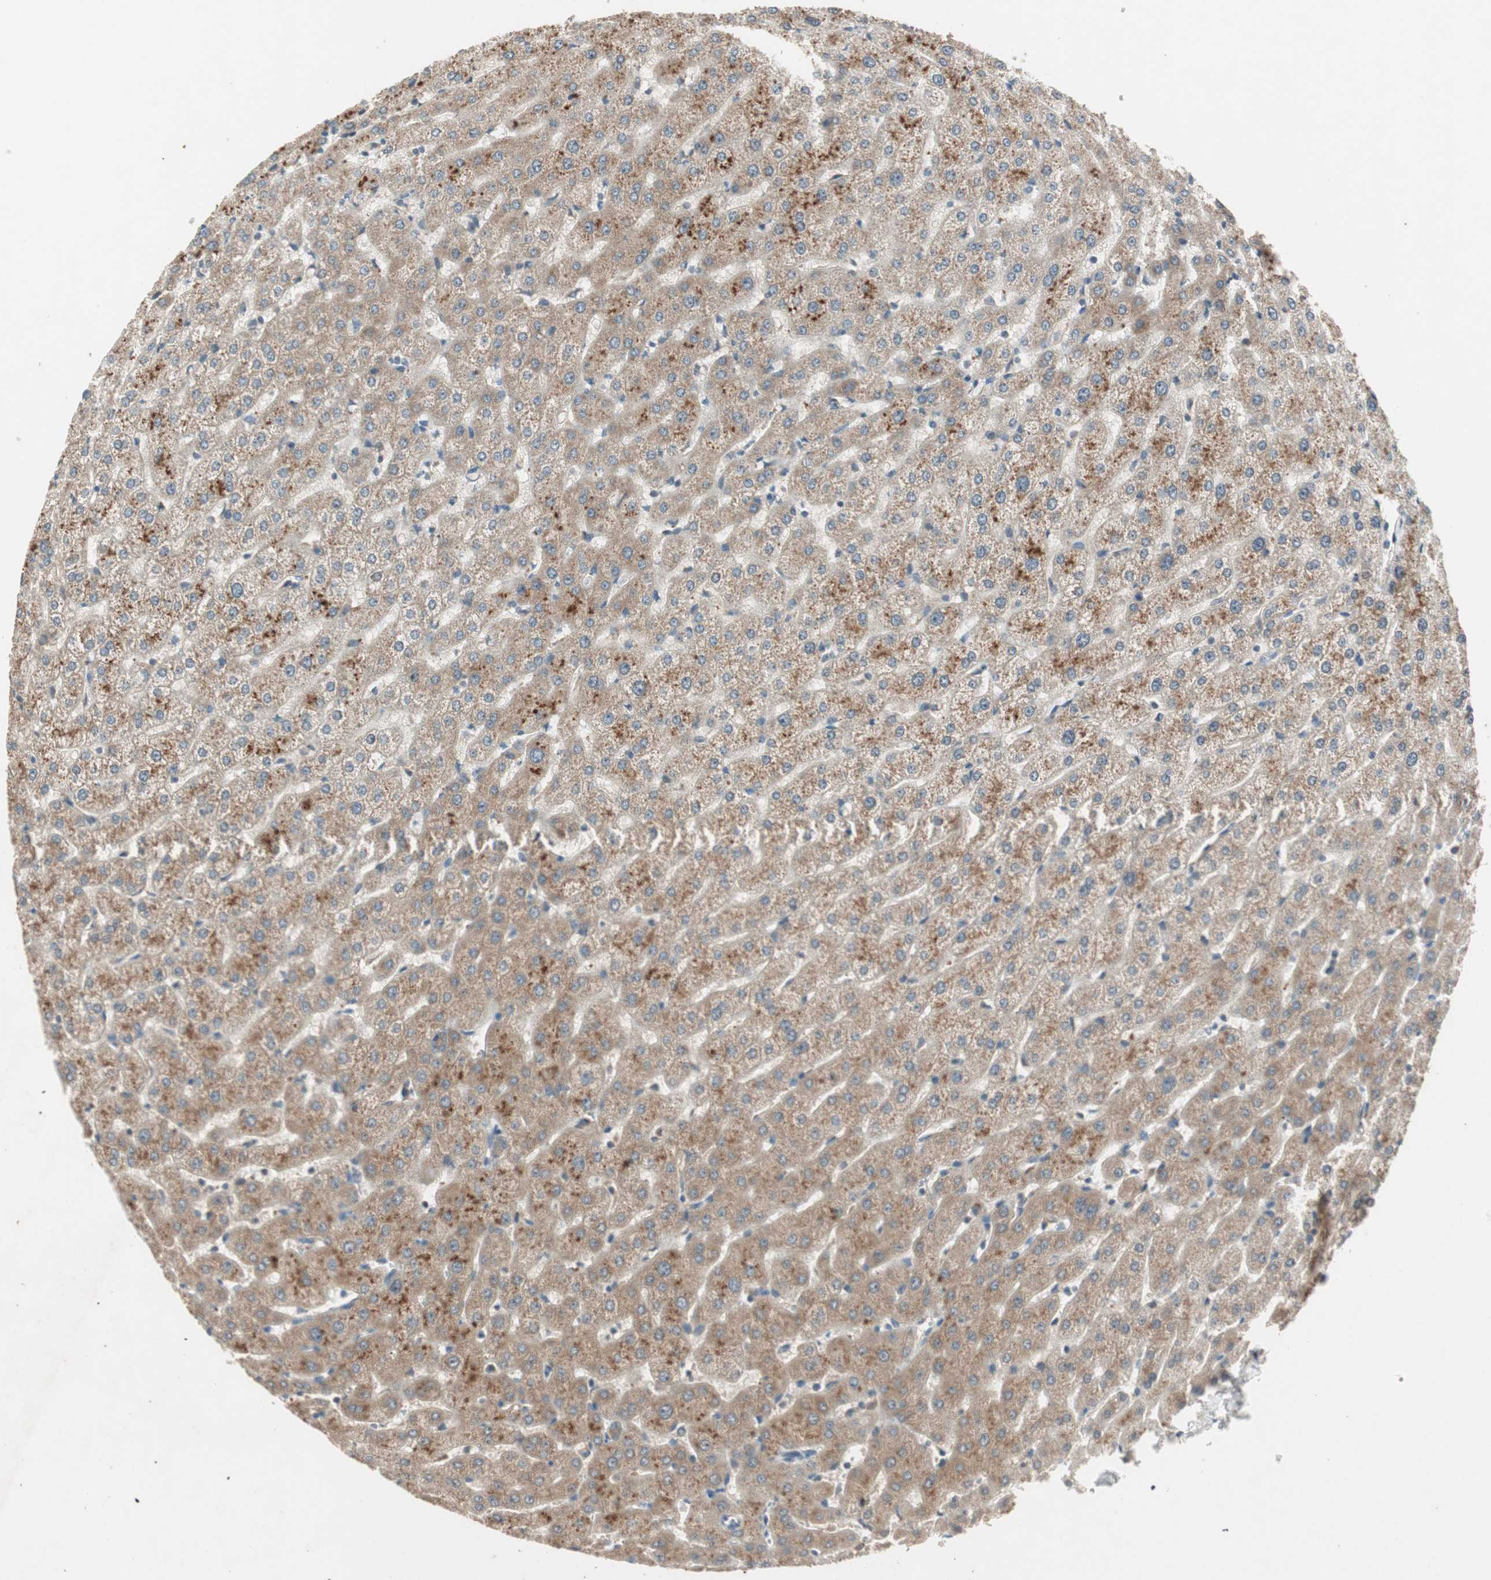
{"staining": {"intensity": "negative", "quantity": "none", "location": "none"}, "tissue": "liver", "cell_type": "Cholangiocytes", "image_type": "normal", "snomed": [{"axis": "morphology", "description": "Normal tissue, NOS"}, {"axis": "morphology", "description": "Fibrosis, NOS"}, {"axis": "topography", "description": "Liver"}], "caption": "High power microscopy histopathology image of an immunohistochemistry (IHC) histopathology image of benign liver, revealing no significant positivity in cholangiocytes.", "gene": "NCLN", "patient": {"sex": "female", "age": 29}}